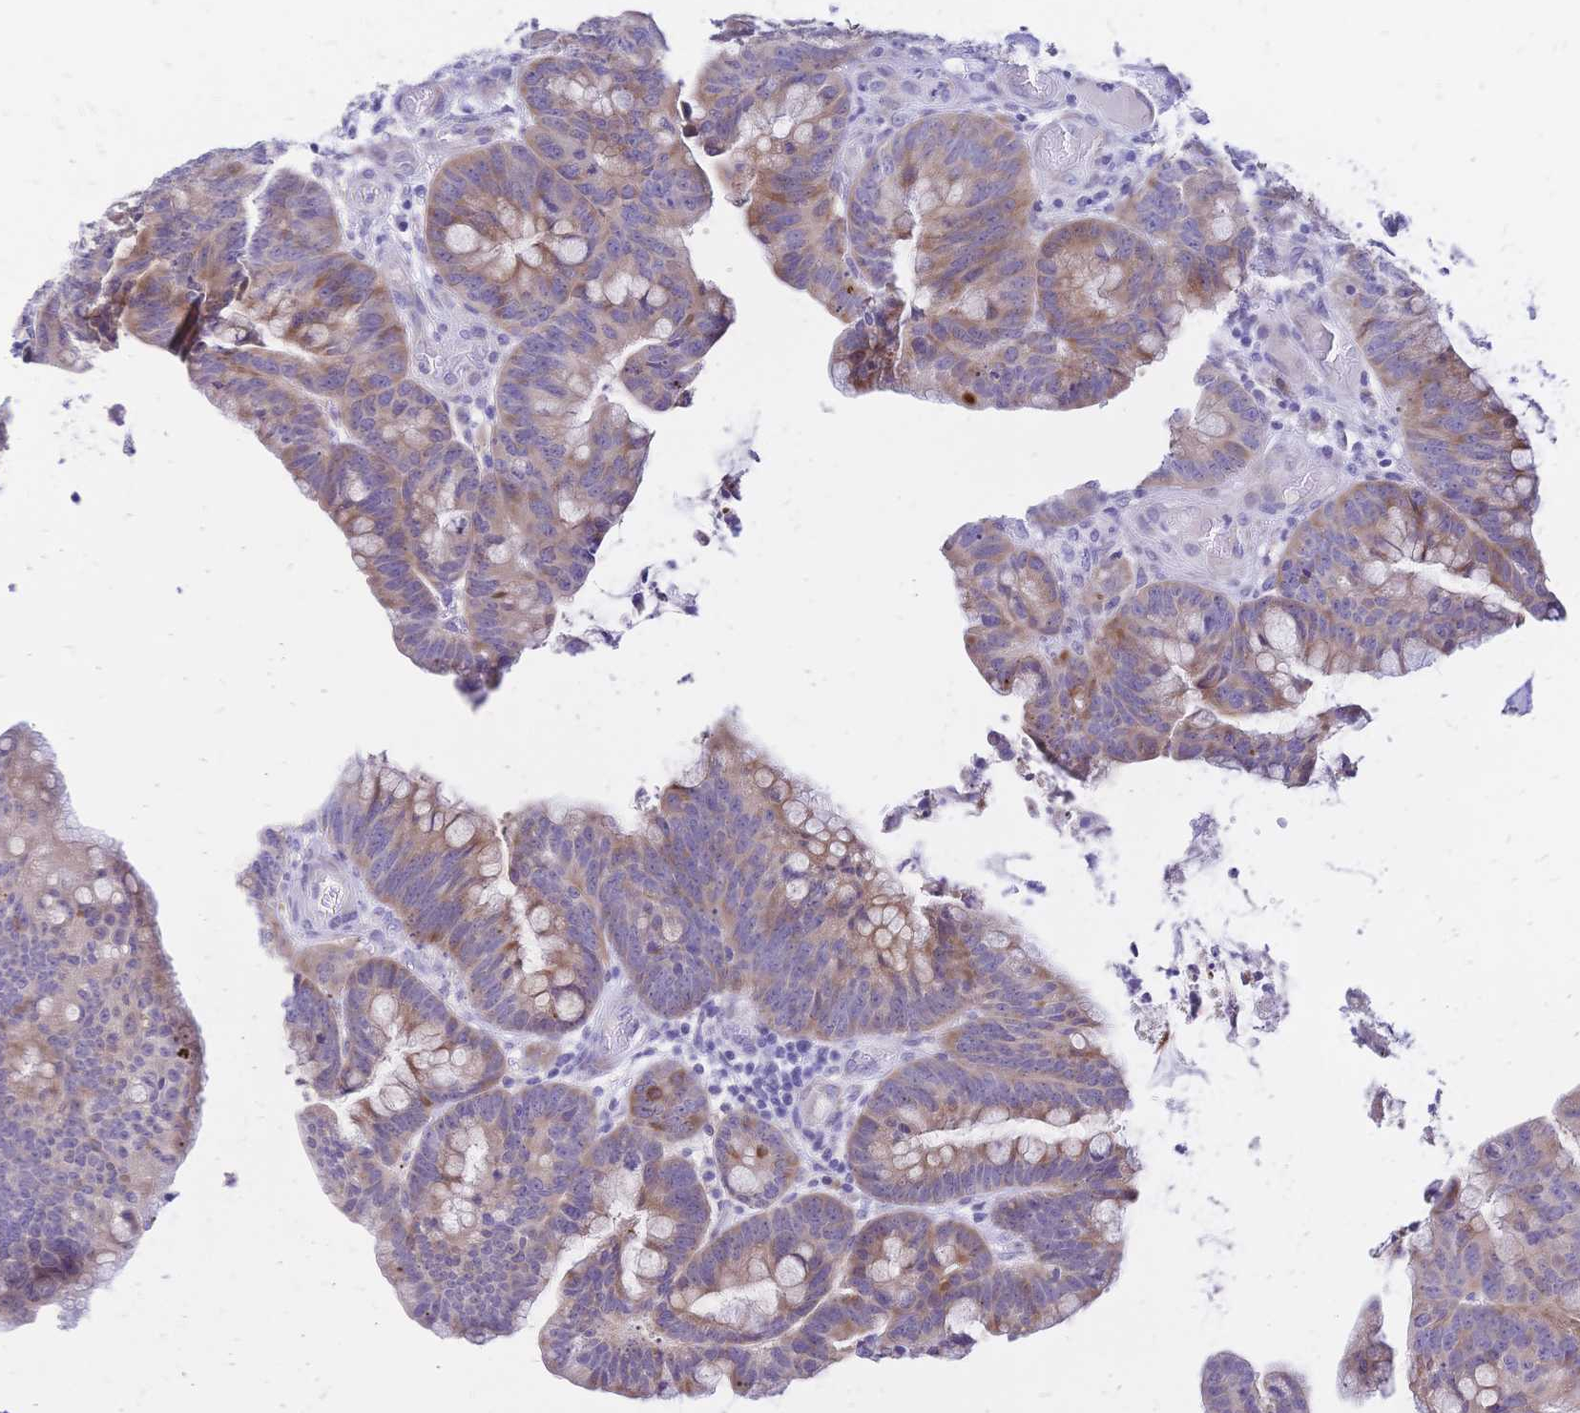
{"staining": {"intensity": "moderate", "quantity": "25%-75%", "location": "cytoplasmic/membranous"}, "tissue": "colorectal cancer", "cell_type": "Tumor cells", "image_type": "cancer", "snomed": [{"axis": "morphology", "description": "Adenocarcinoma, NOS"}, {"axis": "topography", "description": "Colon"}], "caption": "The image exhibits a brown stain indicating the presence of a protein in the cytoplasmic/membranous of tumor cells in colorectal cancer (adenocarcinoma).", "gene": "GRB7", "patient": {"sex": "male", "age": 62}}